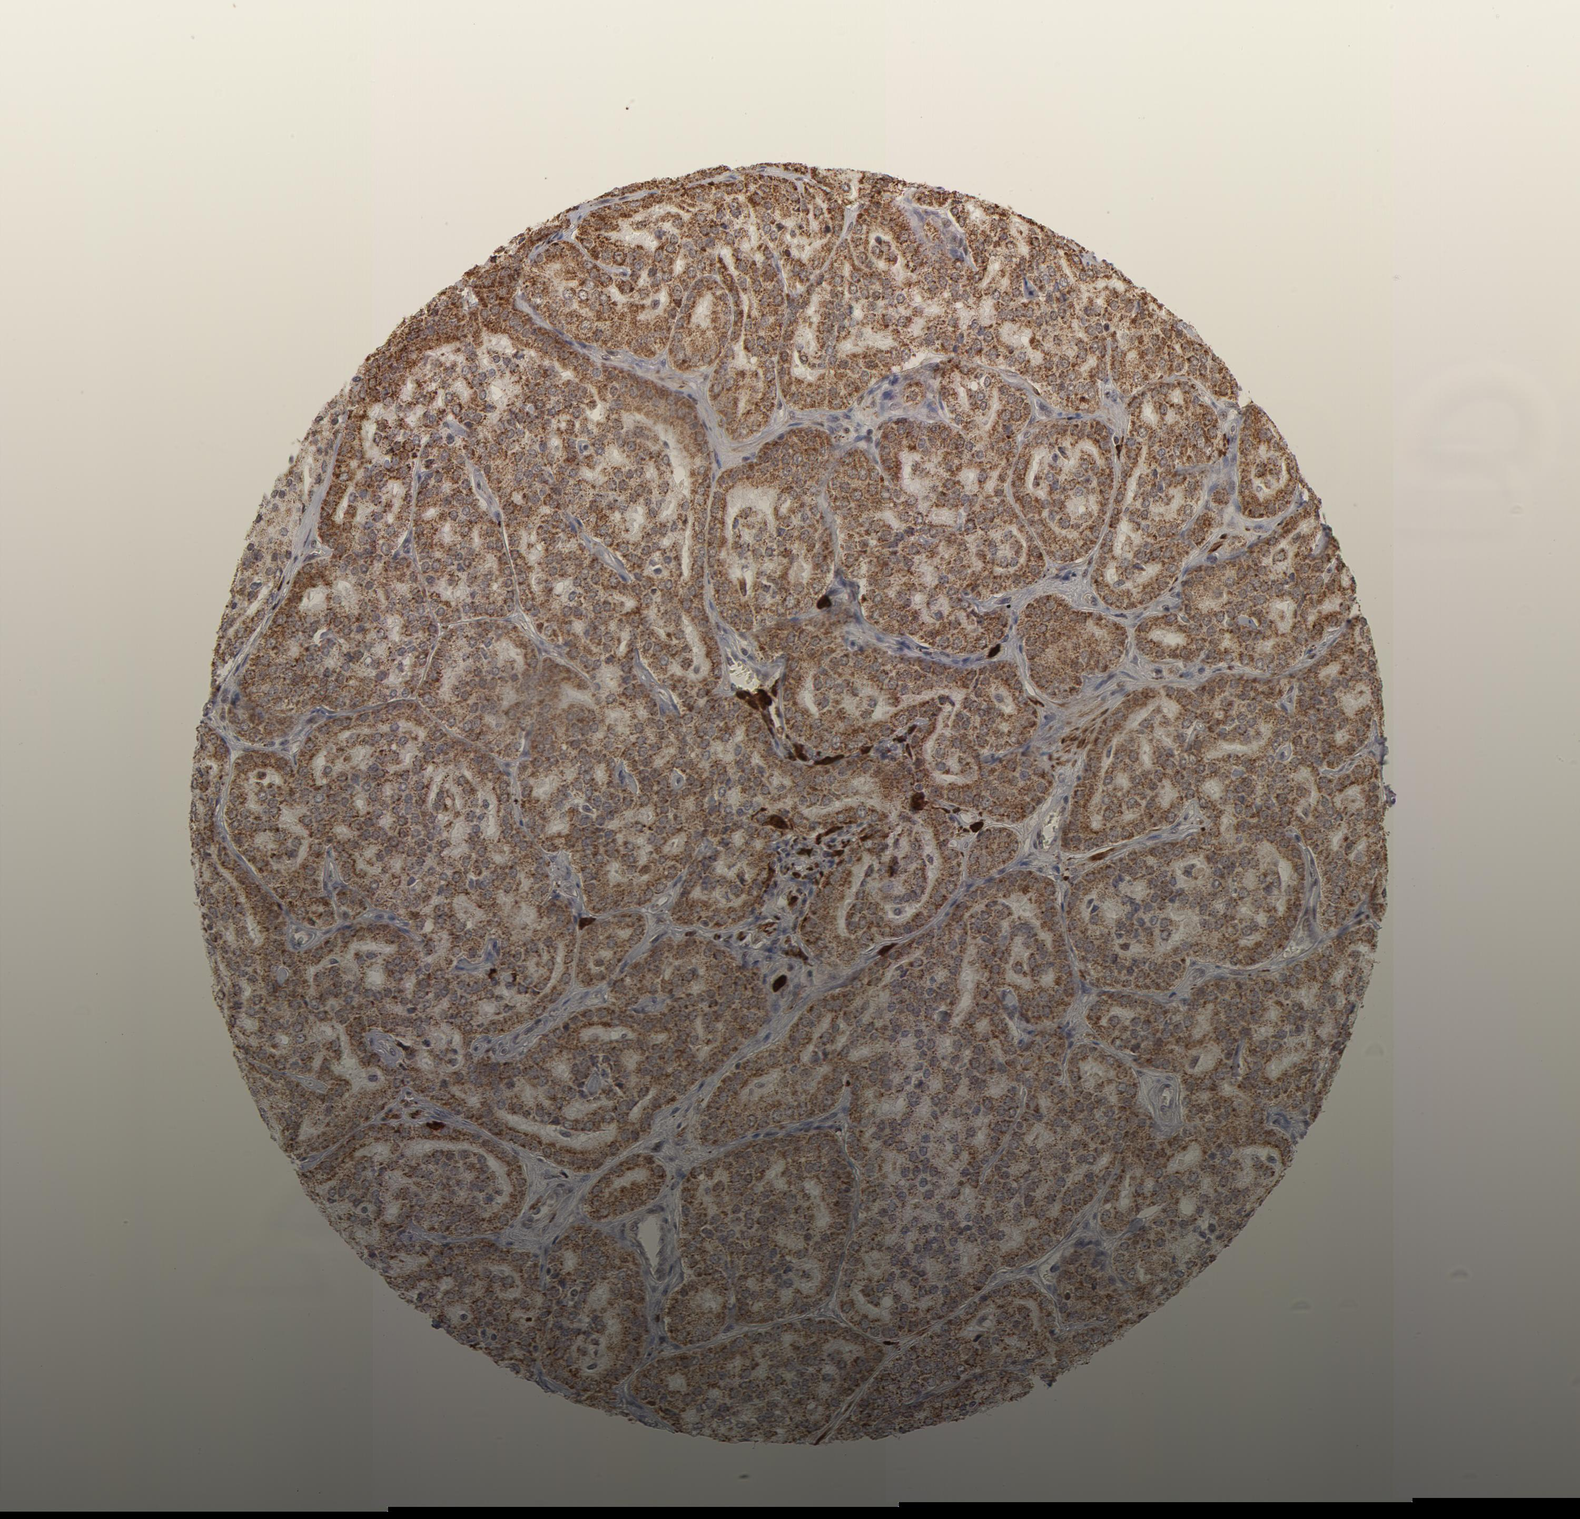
{"staining": {"intensity": "moderate", "quantity": ">75%", "location": "cytoplasmic/membranous"}, "tissue": "prostate cancer", "cell_type": "Tumor cells", "image_type": "cancer", "snomed": [{"axis": "morphology", "description": "Adenocarcinoma, High grade"}, {"axis": "topography", "description": "Prostate"}], "caption": "Immunohistochemical staining of prostate adenocarcinoma (high-grade) displays moderate cytoplasmic/membranous protein positivity in about >75% of tumor cells.", "gene": "ZFX", "patient": {"sex": "male", "age": 64}}